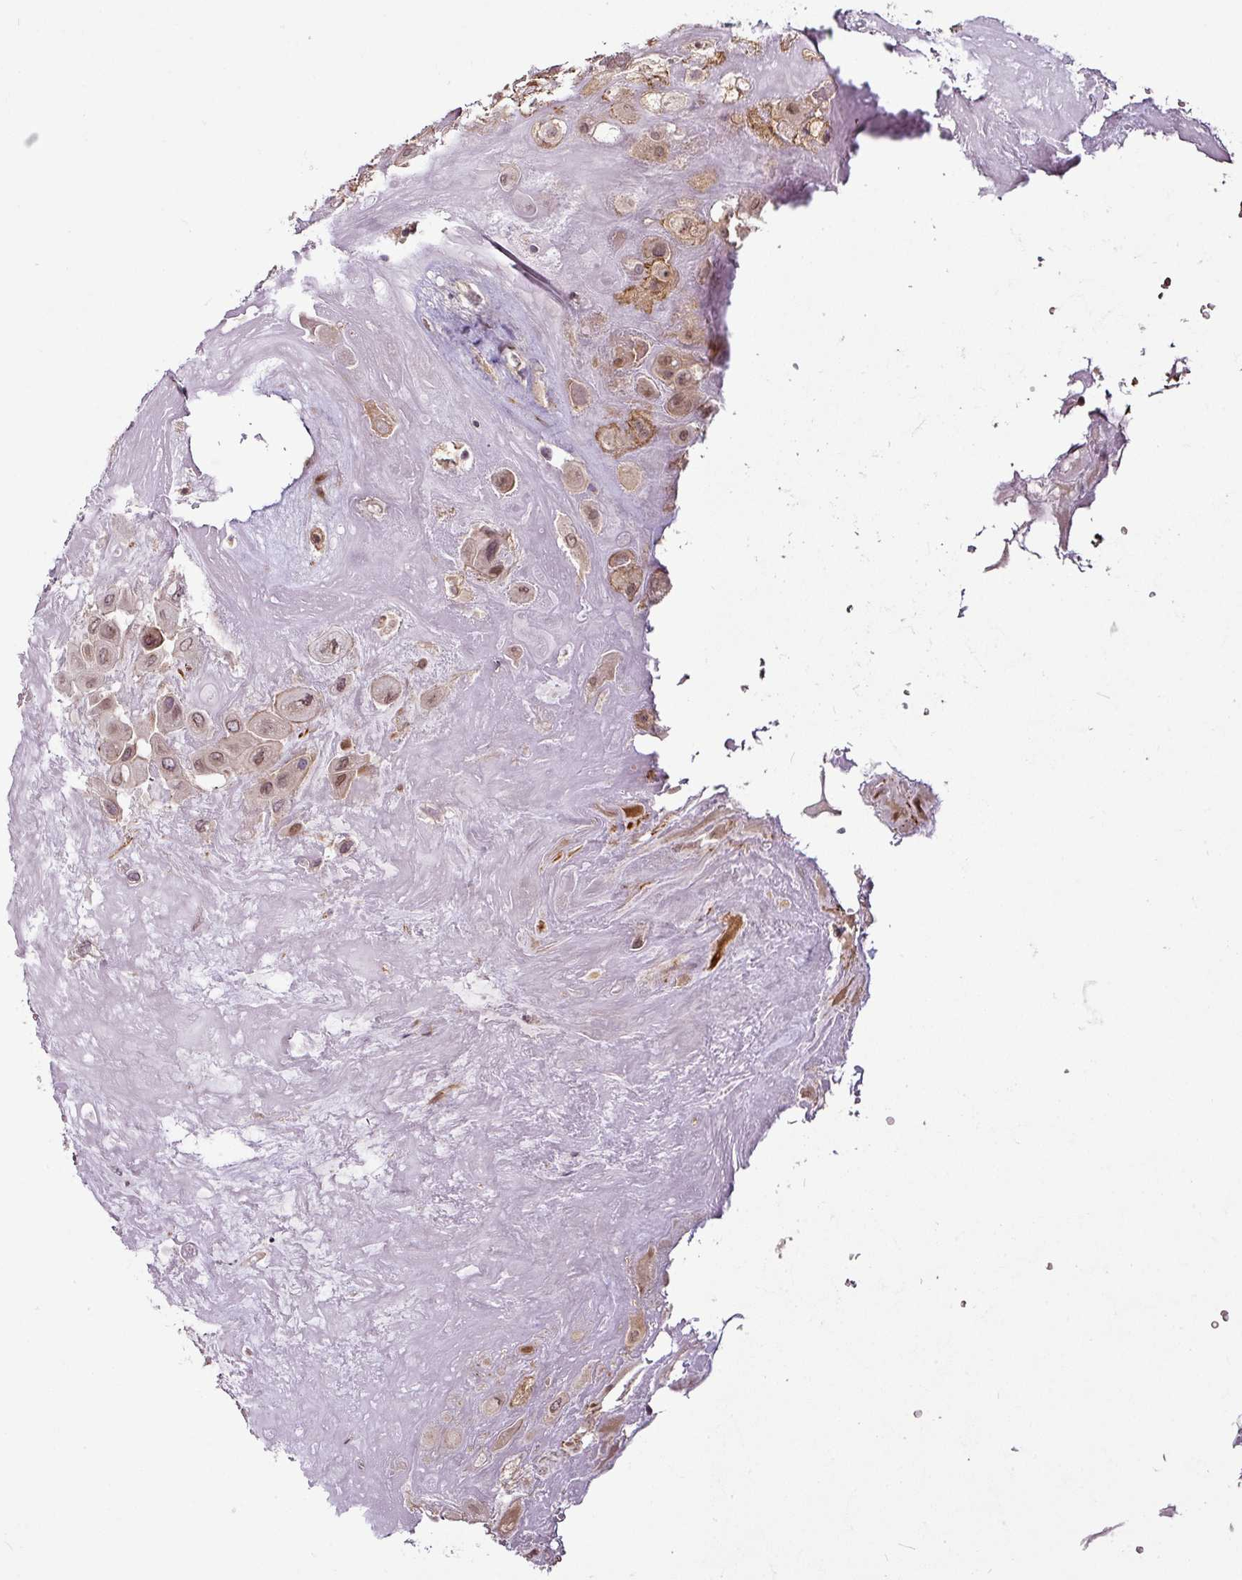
{"staining": {"intensity": "moderate", "quantity": ">75%", "location": "cytoplasmic/membranous,nuclear"}, "tissue": "placenta", "cell_type": "Decidual cells", "image_type": "normal", "snomed": [{"axis": "morphology", "description": "Normal tissue, NOS"}, {"axis": "topography", "description": "Placenta"}], "caption": "Approximately >75% of decidual cells in normal human placenta reveal moderate cytoplasmic/membranous,nuclear protein expression as visualized by brown immunohistochemical staining.", "gene": "DCAF13", "patient": {"sex": "female", "age": 32}}